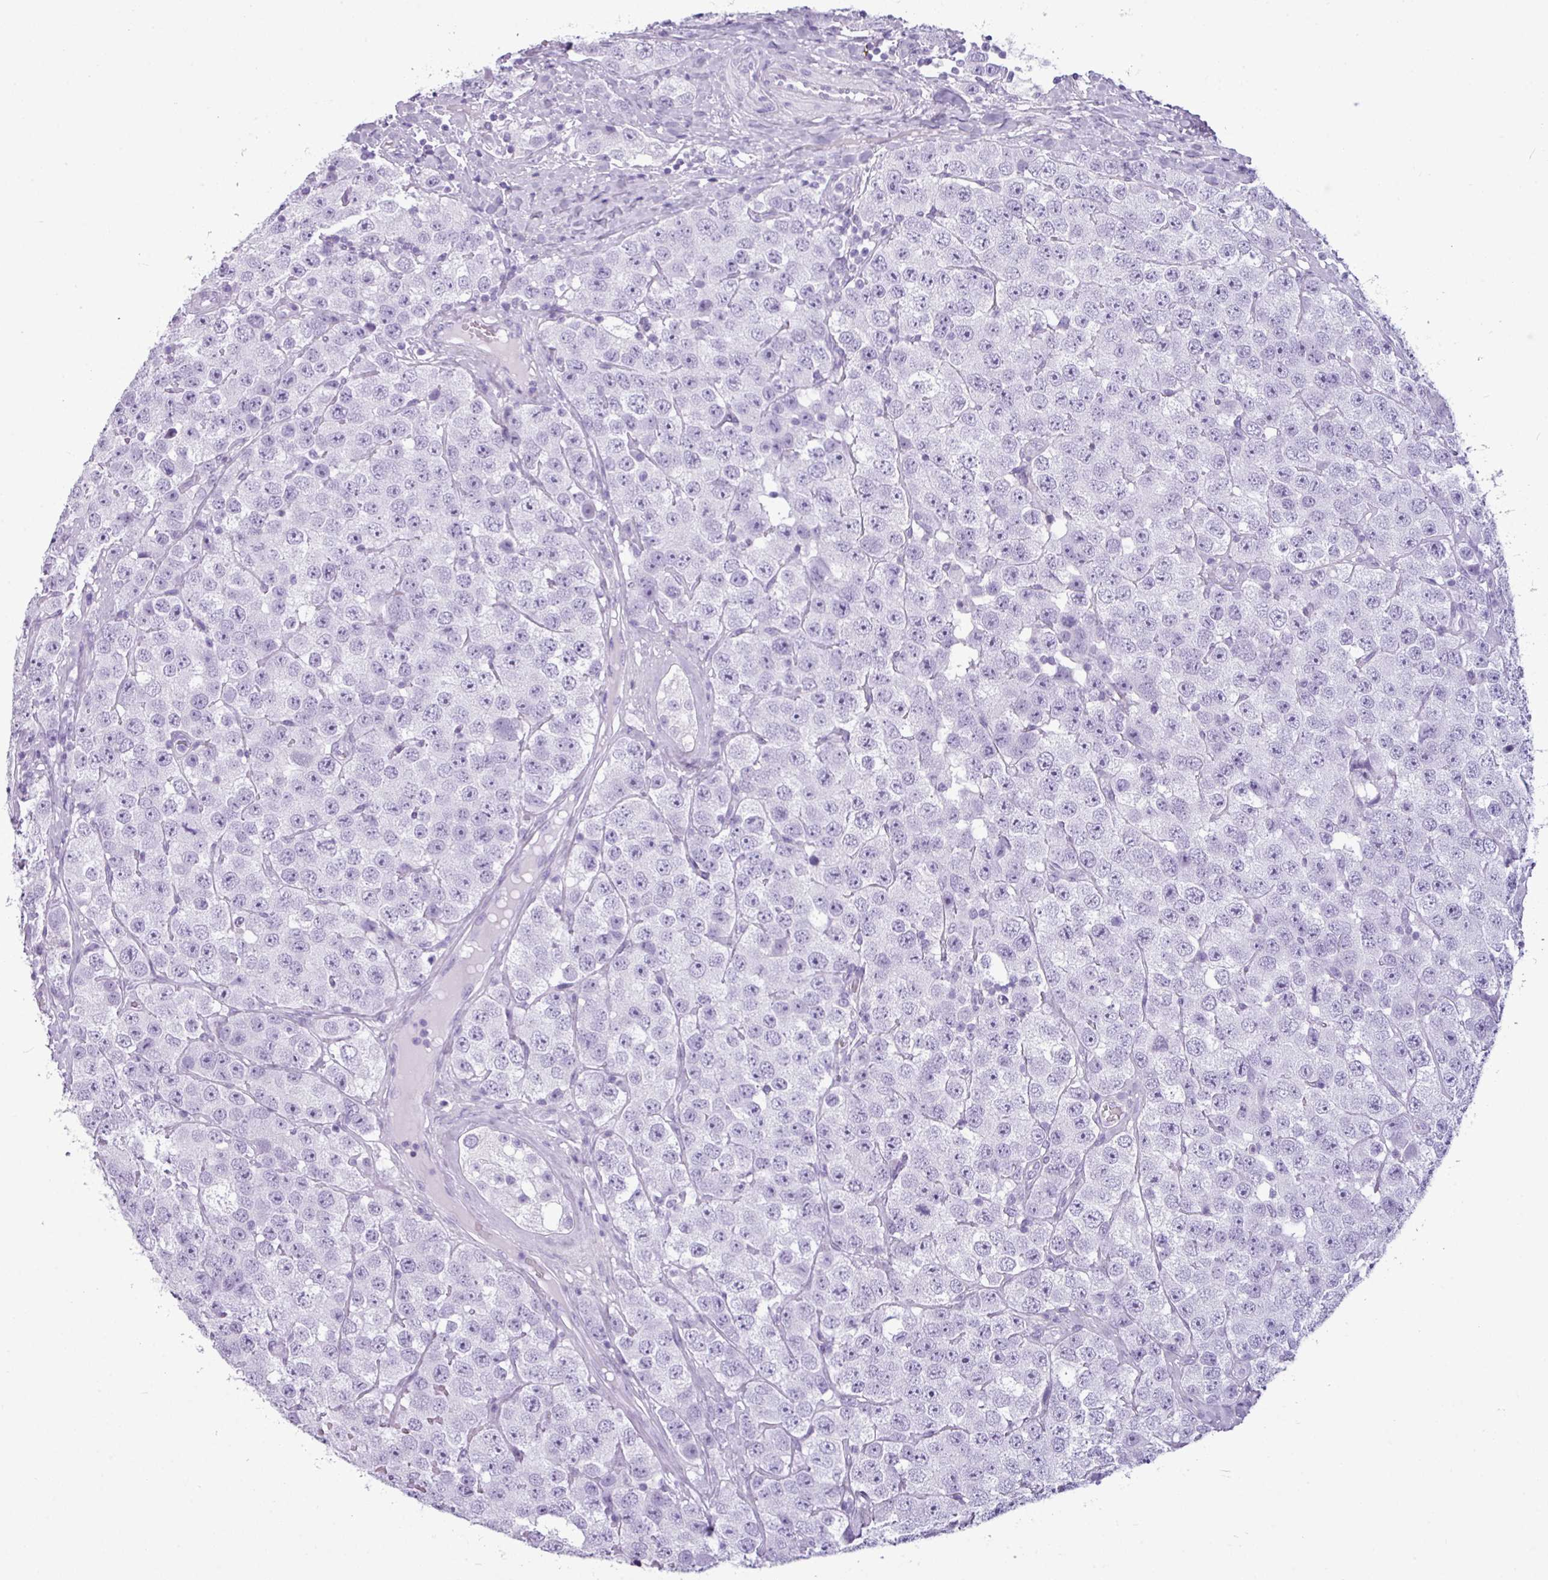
{"staining": {"intensity": "negative", "quantity": "none", "location": "none"}, "tissue": "testis cancer", "cell_type": "Tumor cells", "image_type": "cancer", "snomed": [{"axis": "morphology", "description": "Seminoma, NOS"}, {"axis": "topography", "description": "Testis"}], "caption": "IHC of human testis cancer (seminoma) reveals no positivity in tumor cells.", "gene": "AMY1B", "patient": {"sex": "male", "age": 28}}